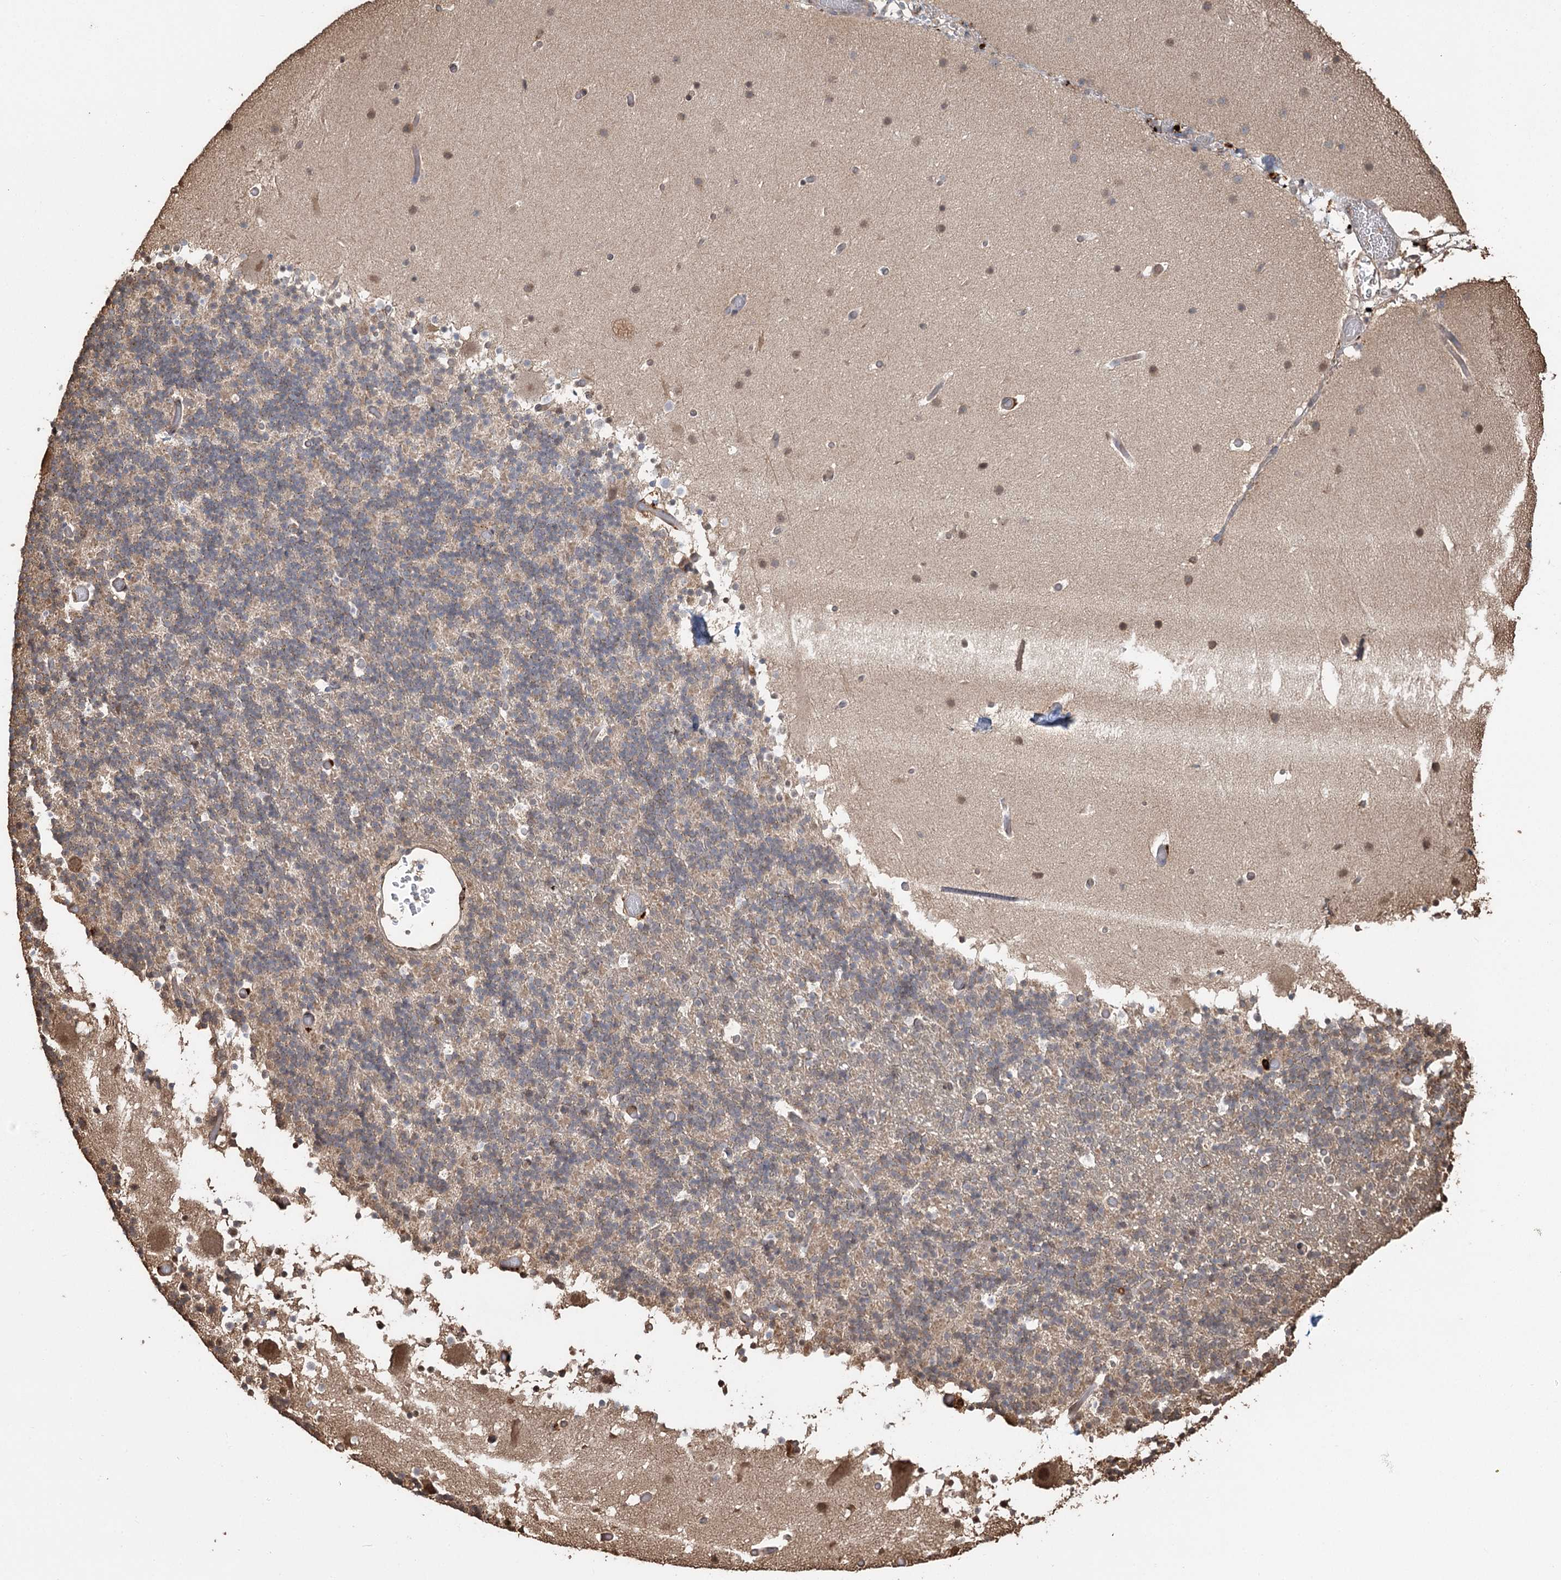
{"staining": {"intensity": "weak", "quantity": "25%-75%", "location": "cytoplasmic/membranous"}, "tissue": "cerebellum", "cell_type": "Cells in granular layer", "image_type": "normal", "snomed": [{"axis": "morphology", "description": "Normal tissue, NOS"}, {"axis": "topography", "description": "Cerebellum"}], "caption": "Weak cytoplasmic/membranous expression for a protein is appreciated in about 25%-75% of cells in granular layer of unremarkable cerebellum using immunohistochemistry (IHC).", "gene": "PLCH1", "patient": {"sex": "male", "age": 57}}